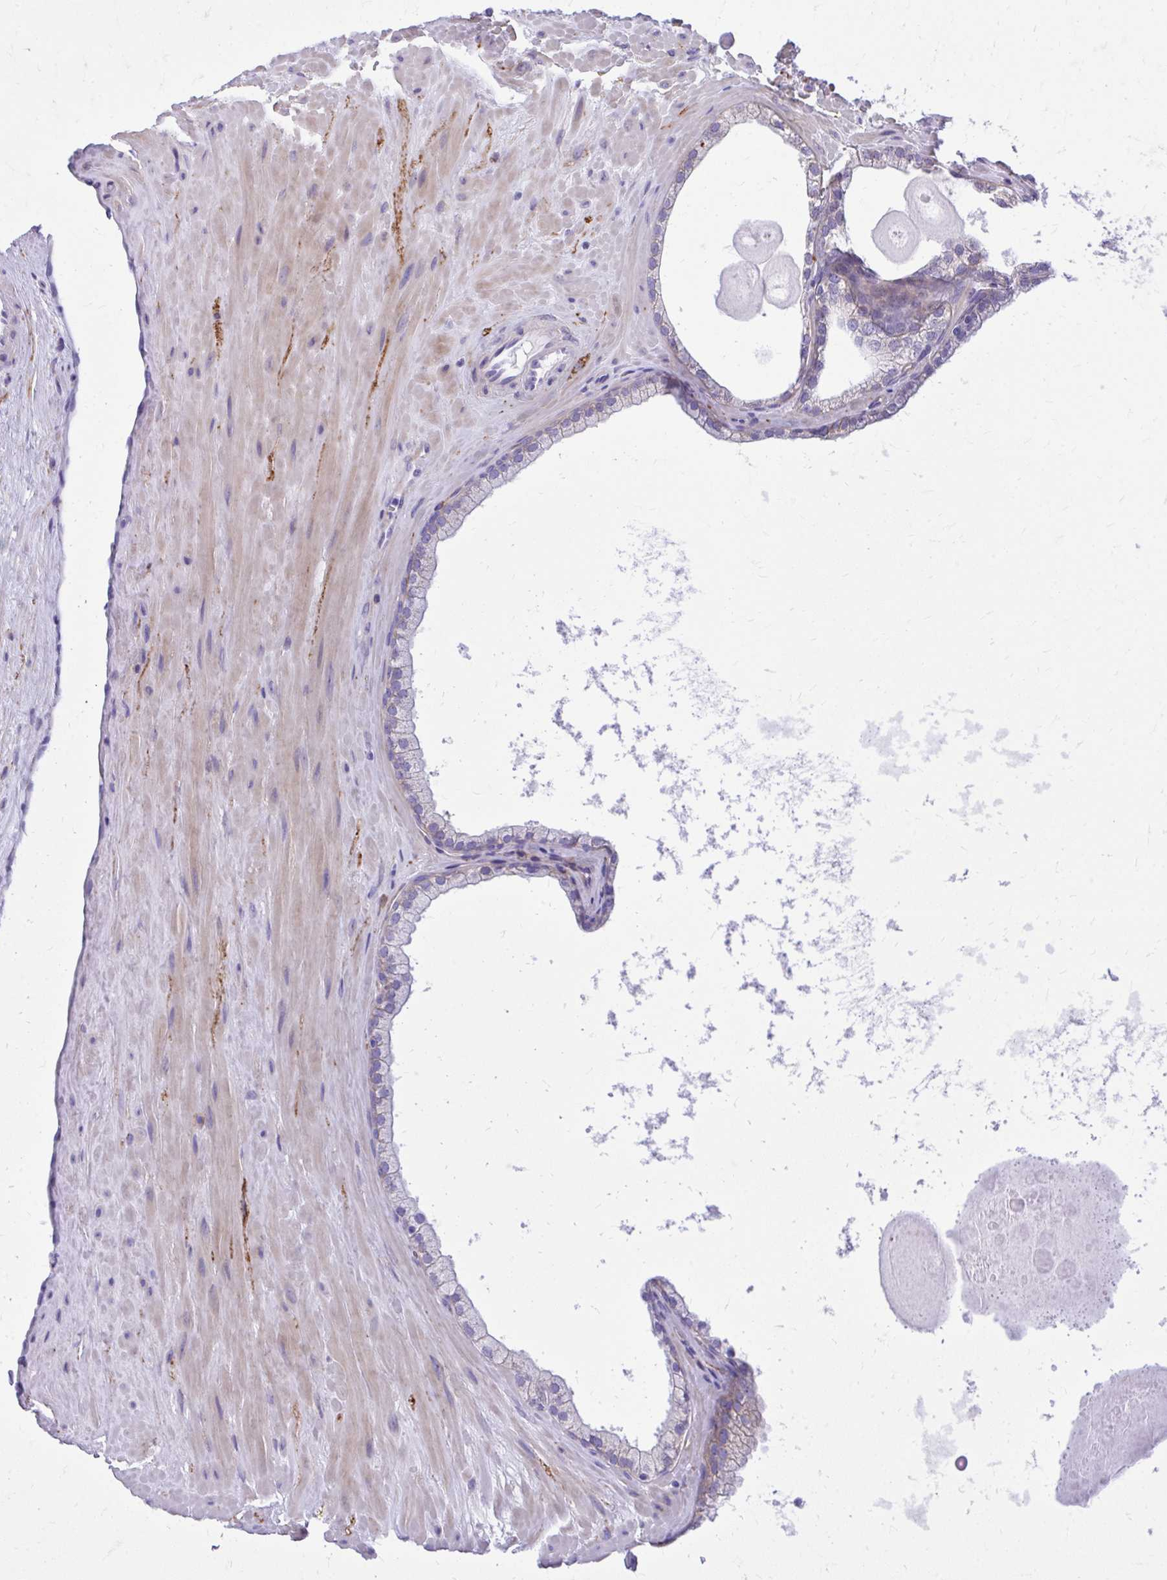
{"staining": {"intensity": "weak", "quantity": "<25%", "location": "cytoplasmic/membranous"}, "tissue": "prostate", "cell_type": "Glandular cells", "image_type": "normal", "snomed": [{"axis": "morphology", "description": "Normal tissue, NOS"}, {"axis": "topography", "description": "Prostate"}, {"axis": "topography", "description": "Peripheral nerve tissue"}], "caption": "High power microscopy histopathology image of an immunohistochemistry (IHC) photomicrograph of normal prostate, revealing no significant positivity in glandular cells. Nuclei are stained in blue.", "gene": "EPB41L1", "patient": {"sex": "male", "age": 61}}